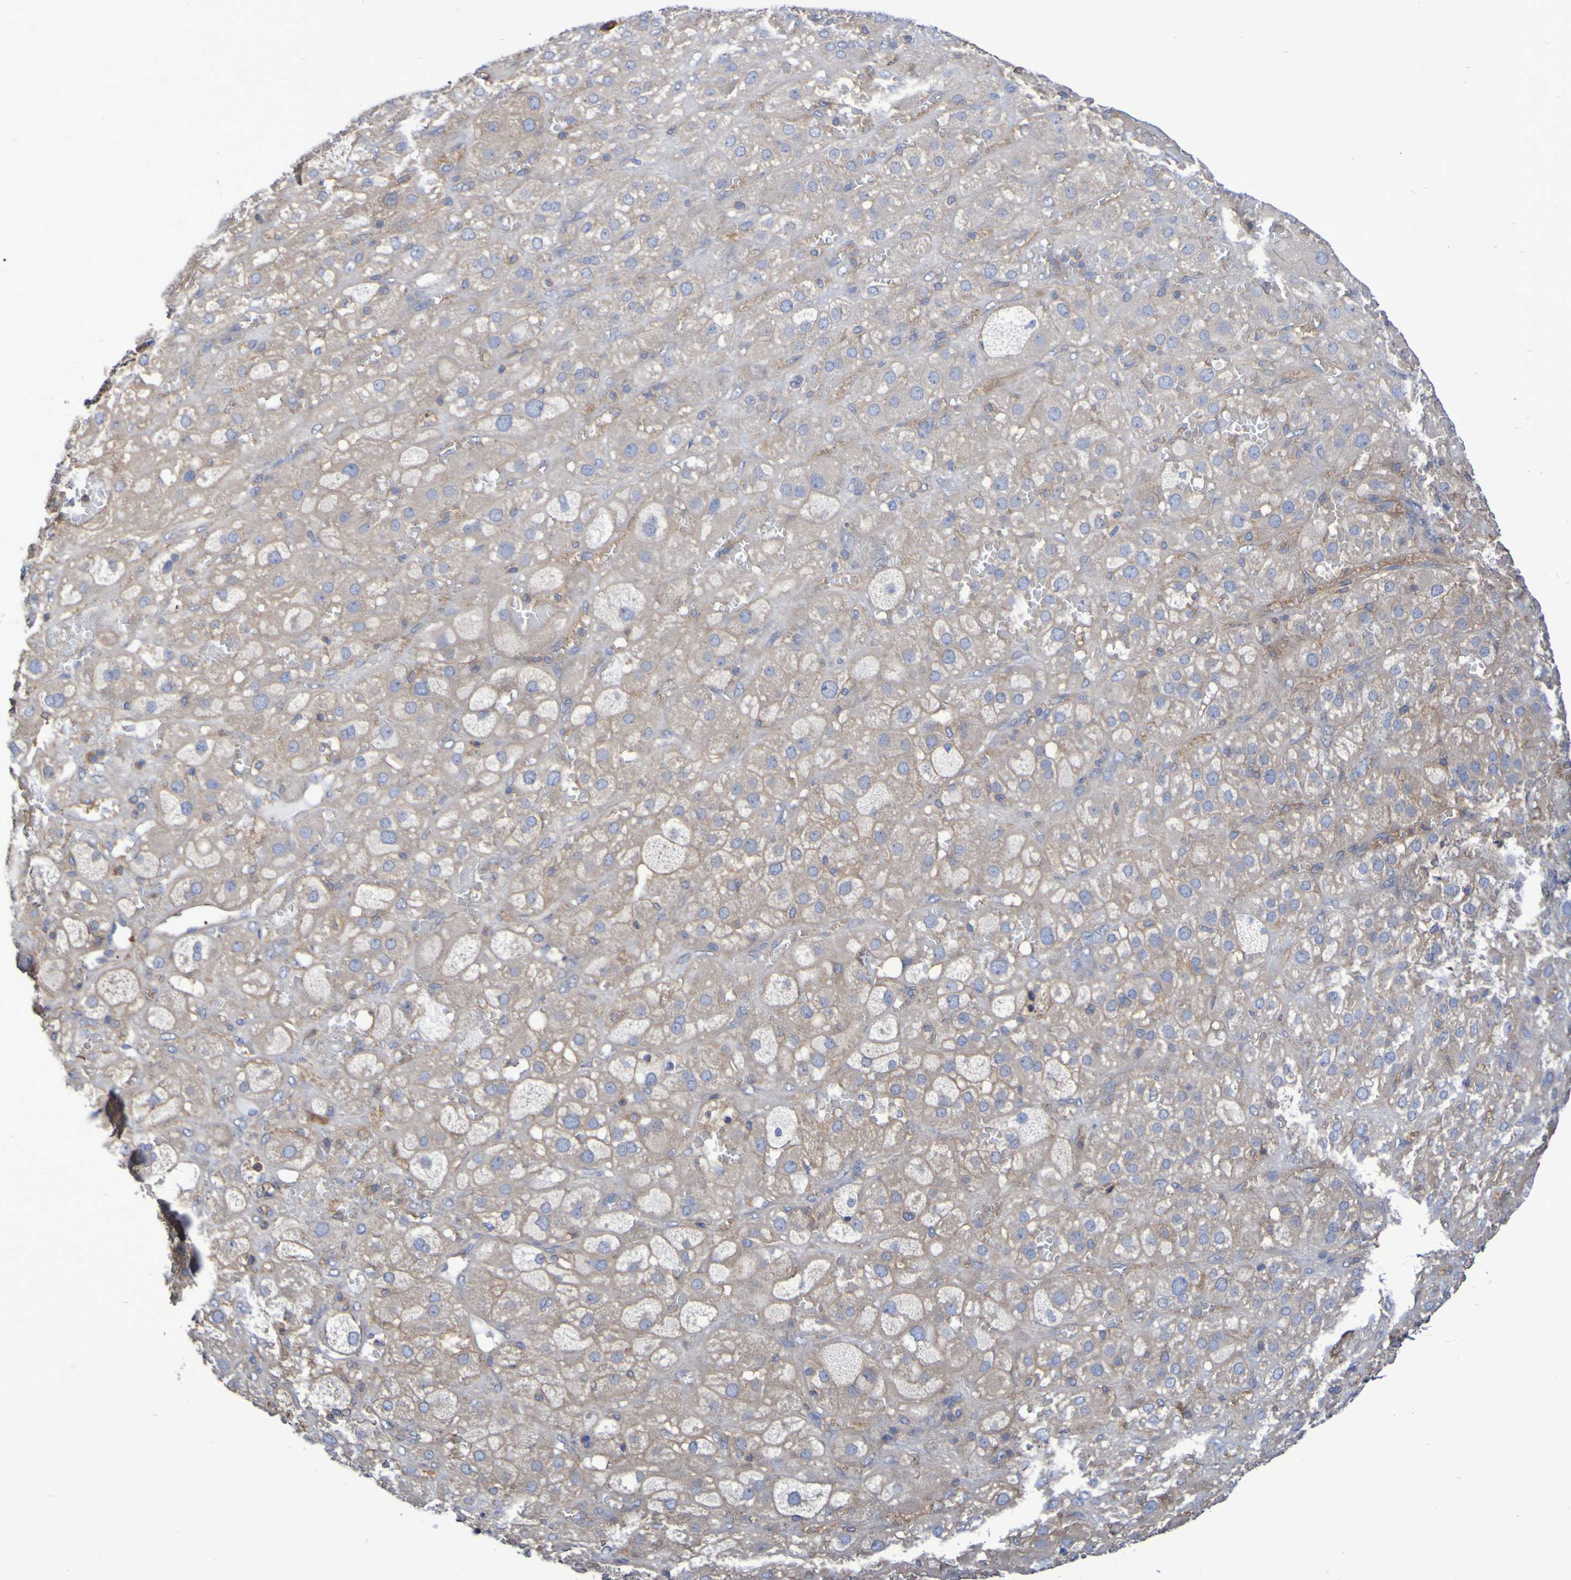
{"staining": {"intensity": "weak", "quantity": ">75%", "location": "cytoplasmic/membranous"}, "tissue": "adrenal gland", "cell_type": "Glandular cells", "image_type": "normal", "snomed": [{"axis": "morphology", "description": "Normal tissue, NOS"}, {"axis": "topography", "description": "Adrenal gland"}], "caption": "IHC of benign human adrenal gland exhibits low levels of weak cytoplasmic/membranous staining in approximately >75% of glandular cells.", "gene": "SYNJ1", "patient": {"sex": "female", "age": 47}}